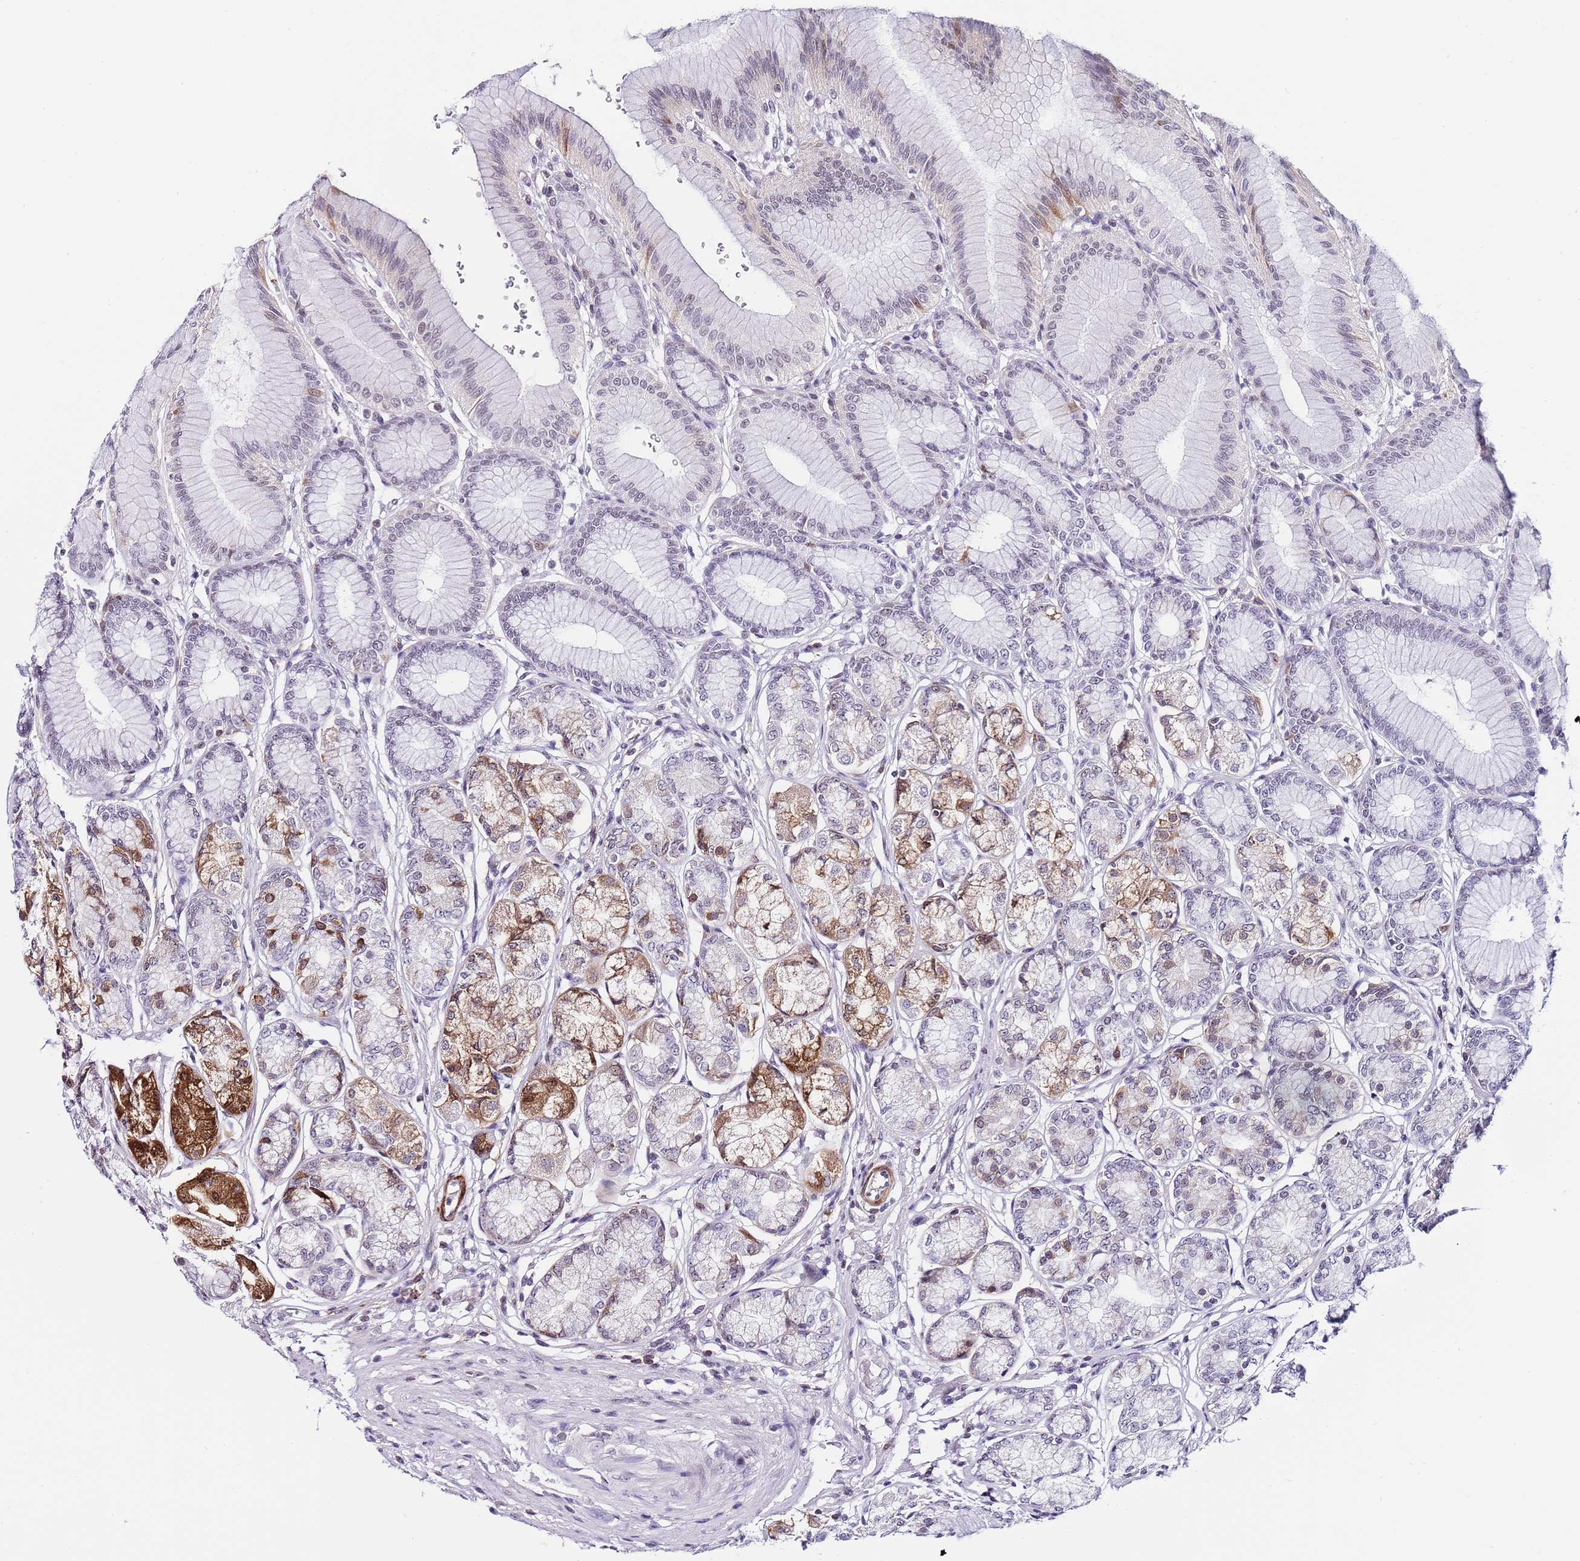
{"staining": {"intensity": "strong", "quantity": "<25%", "location": "cytoplasmic/membranous"}, "tissue": "stomach", "cell_type": "Glandular cells", "image_type": "normal", "snomed": [{"axis": "morphology", "description": "Normal tissue, NOS"}, {"axis": "morphology", "description": "Adenocarcinoma, NOS"}, {"axis": "morphology", "description": "Adenocarcinoma, High grade"}, {"axis": "topography", "description": "Stomach, upper"}, {"axis": "topography", "description": "Stomach"}], "caption": "Immunohistochemistry of benign stomach demonstrates medium levels of strong cytoplasmic/membranous expression in approximately <25% of glandular cells. (DAB IHC, brown staining for protein, blue staining for nuclei).", "gene": "NOP56", "patient": {"sex": "female", "age": 65}}